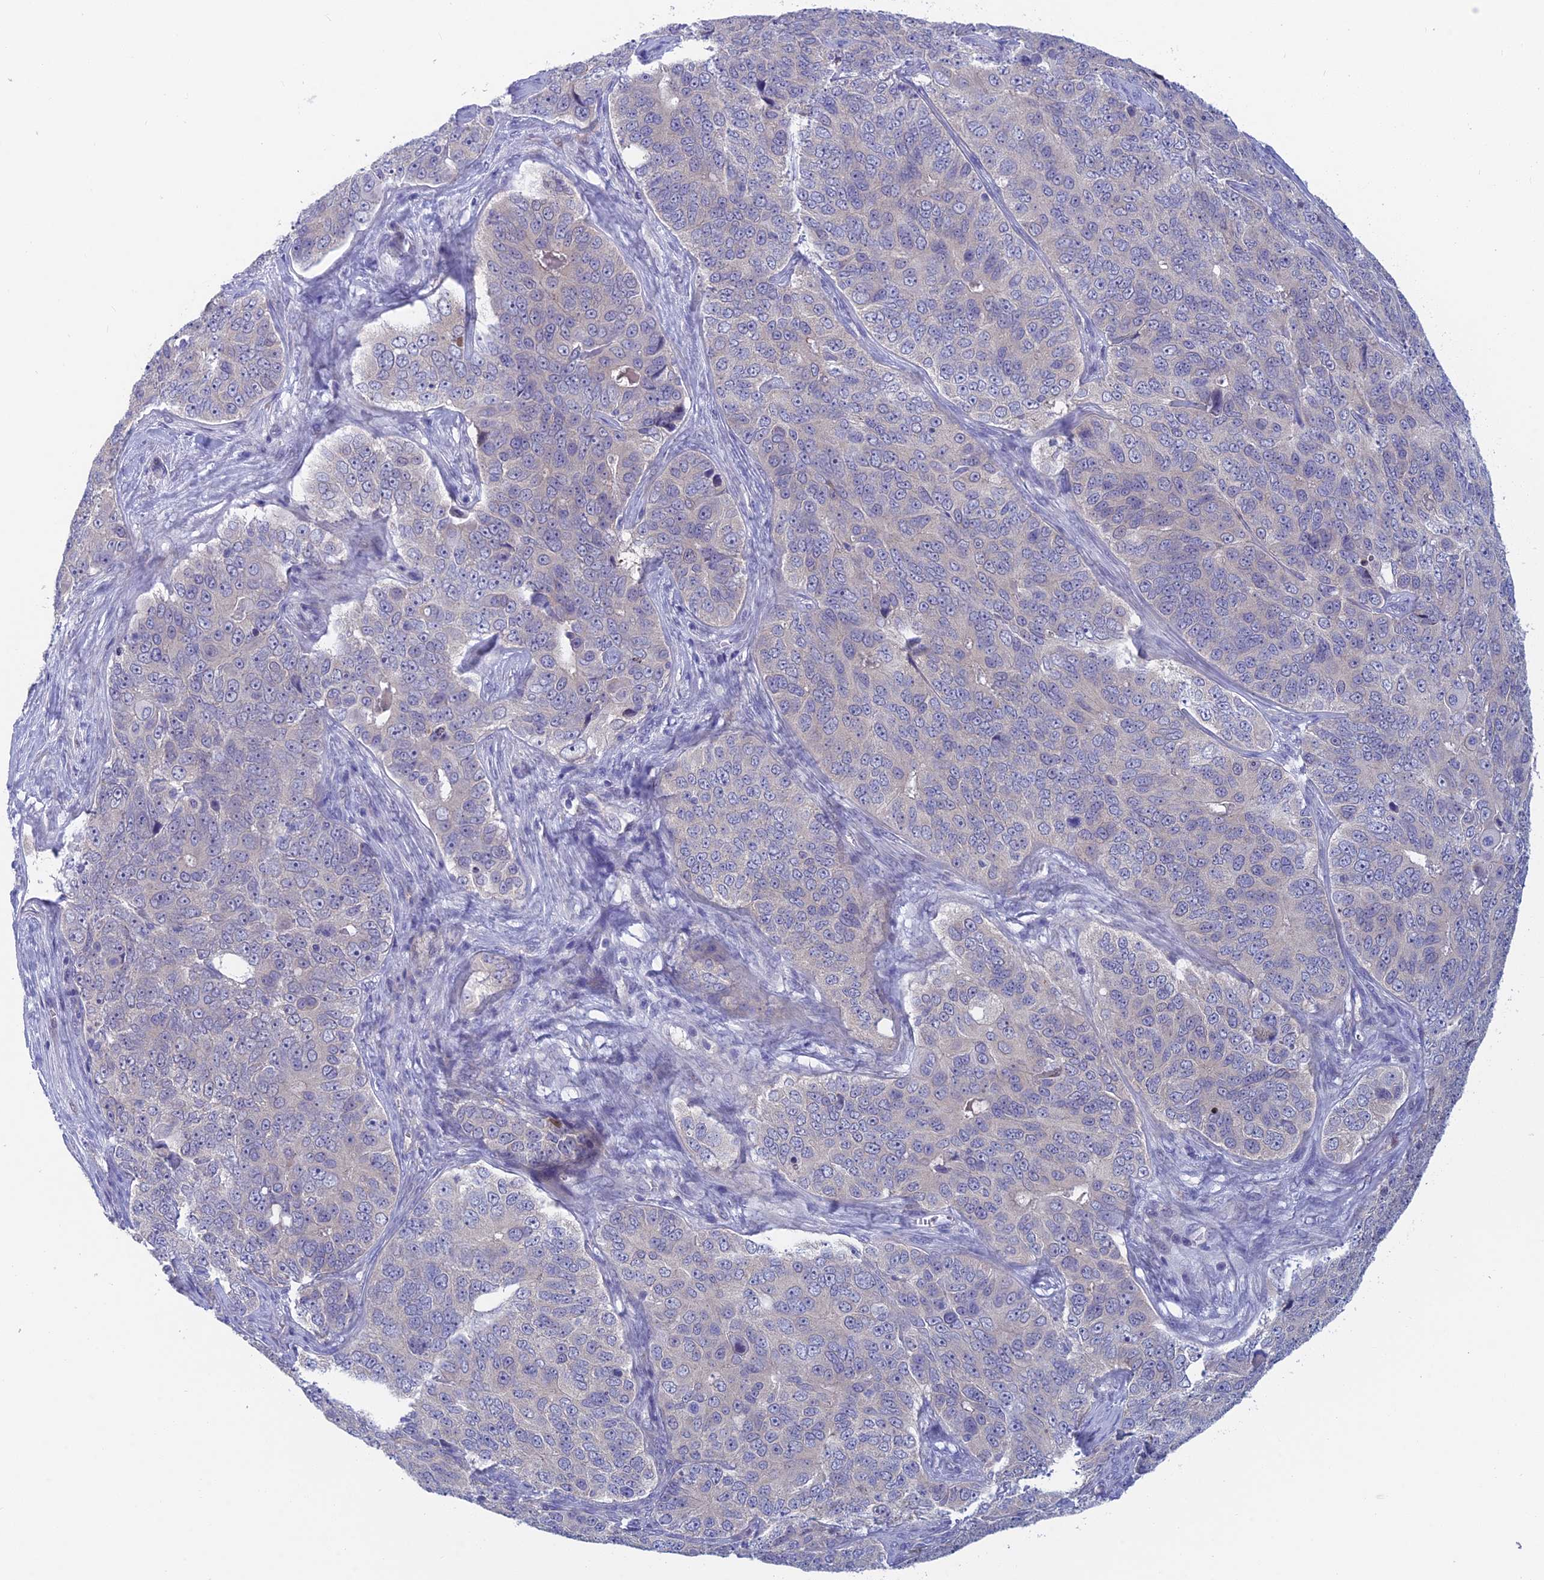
{"staining": {"intensity": "negative", "quantity": "none", "location": "none"}, "tissue": "ovarian cancer", "cell_type": "Tumor cells", "image_type": "cancer", "snomed": [{"axis": "morphology", "description": "Carcinoma, endometroid"}, {"axis": "topography", "description": "Ovary"}], "caption": "Immunohistochemistry (IHC) image of ovarian cancer (endometroid carcinoma) stained for a protein (brown), which reveals no expression in tumor cells.", "gene": "XPO7", "patient": {"sex": "female", "age": 51}}